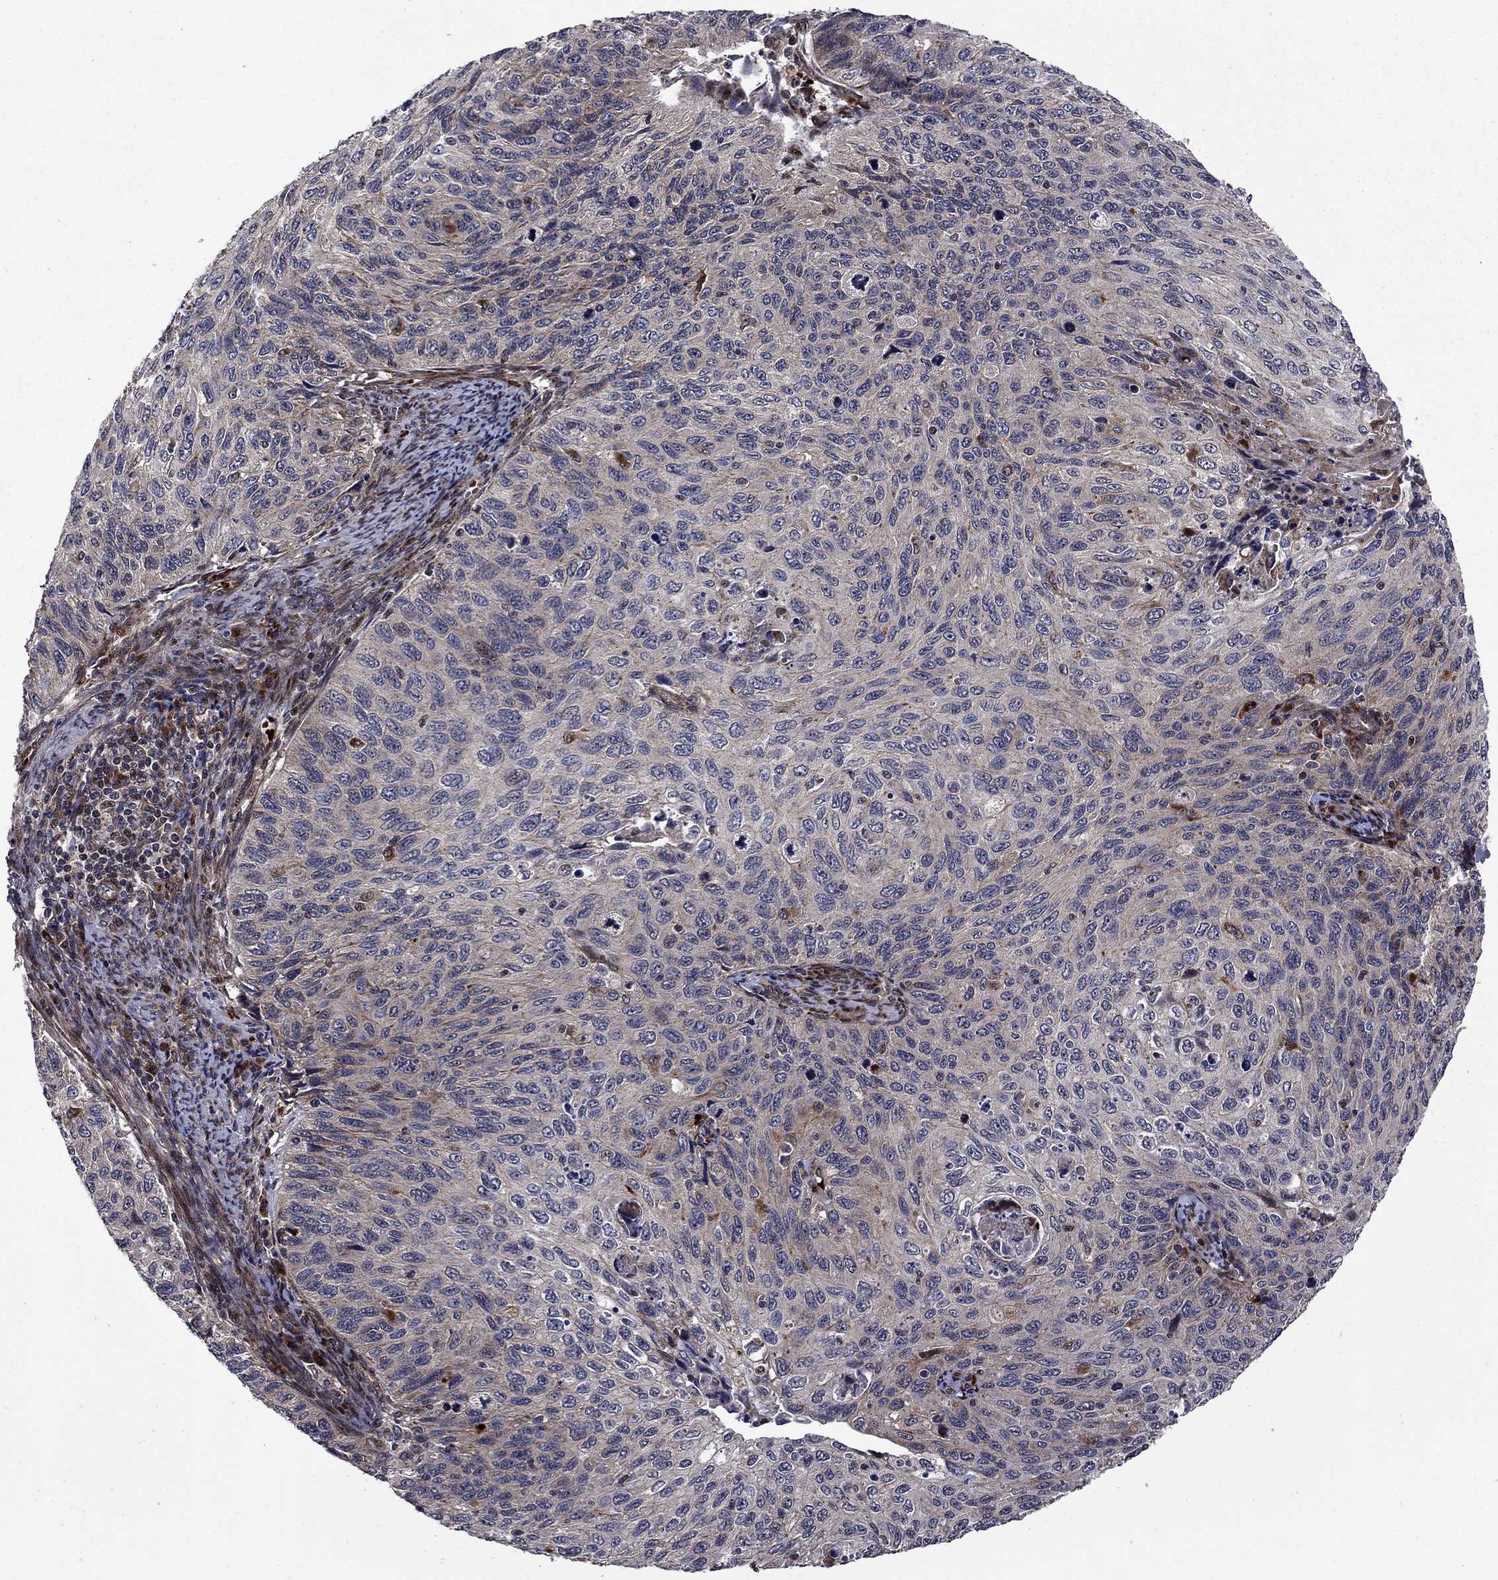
{"staining": {"intensity": "moderate", "quantity": "<25%", "location": "cytoplasmic/membranous"}, "tissue": "cervical cancer", "cell_type": "Tumor cells", "image_type": "cancer", "snomed": [{"axis": "morphology", "description": "Squamous cell carcinoma, NOS"}, {"axis": "topography", "description": "Cervix"}], "caption": "Squamous cell carcinoma (cervical) stained with DAB IHC reveals low levels of moderate cytoplasmic/membranous expression in approximately <25% of tumor cells.", "gene": "AGTPBP1", "patient": {"sex": "female", "age": 70}}